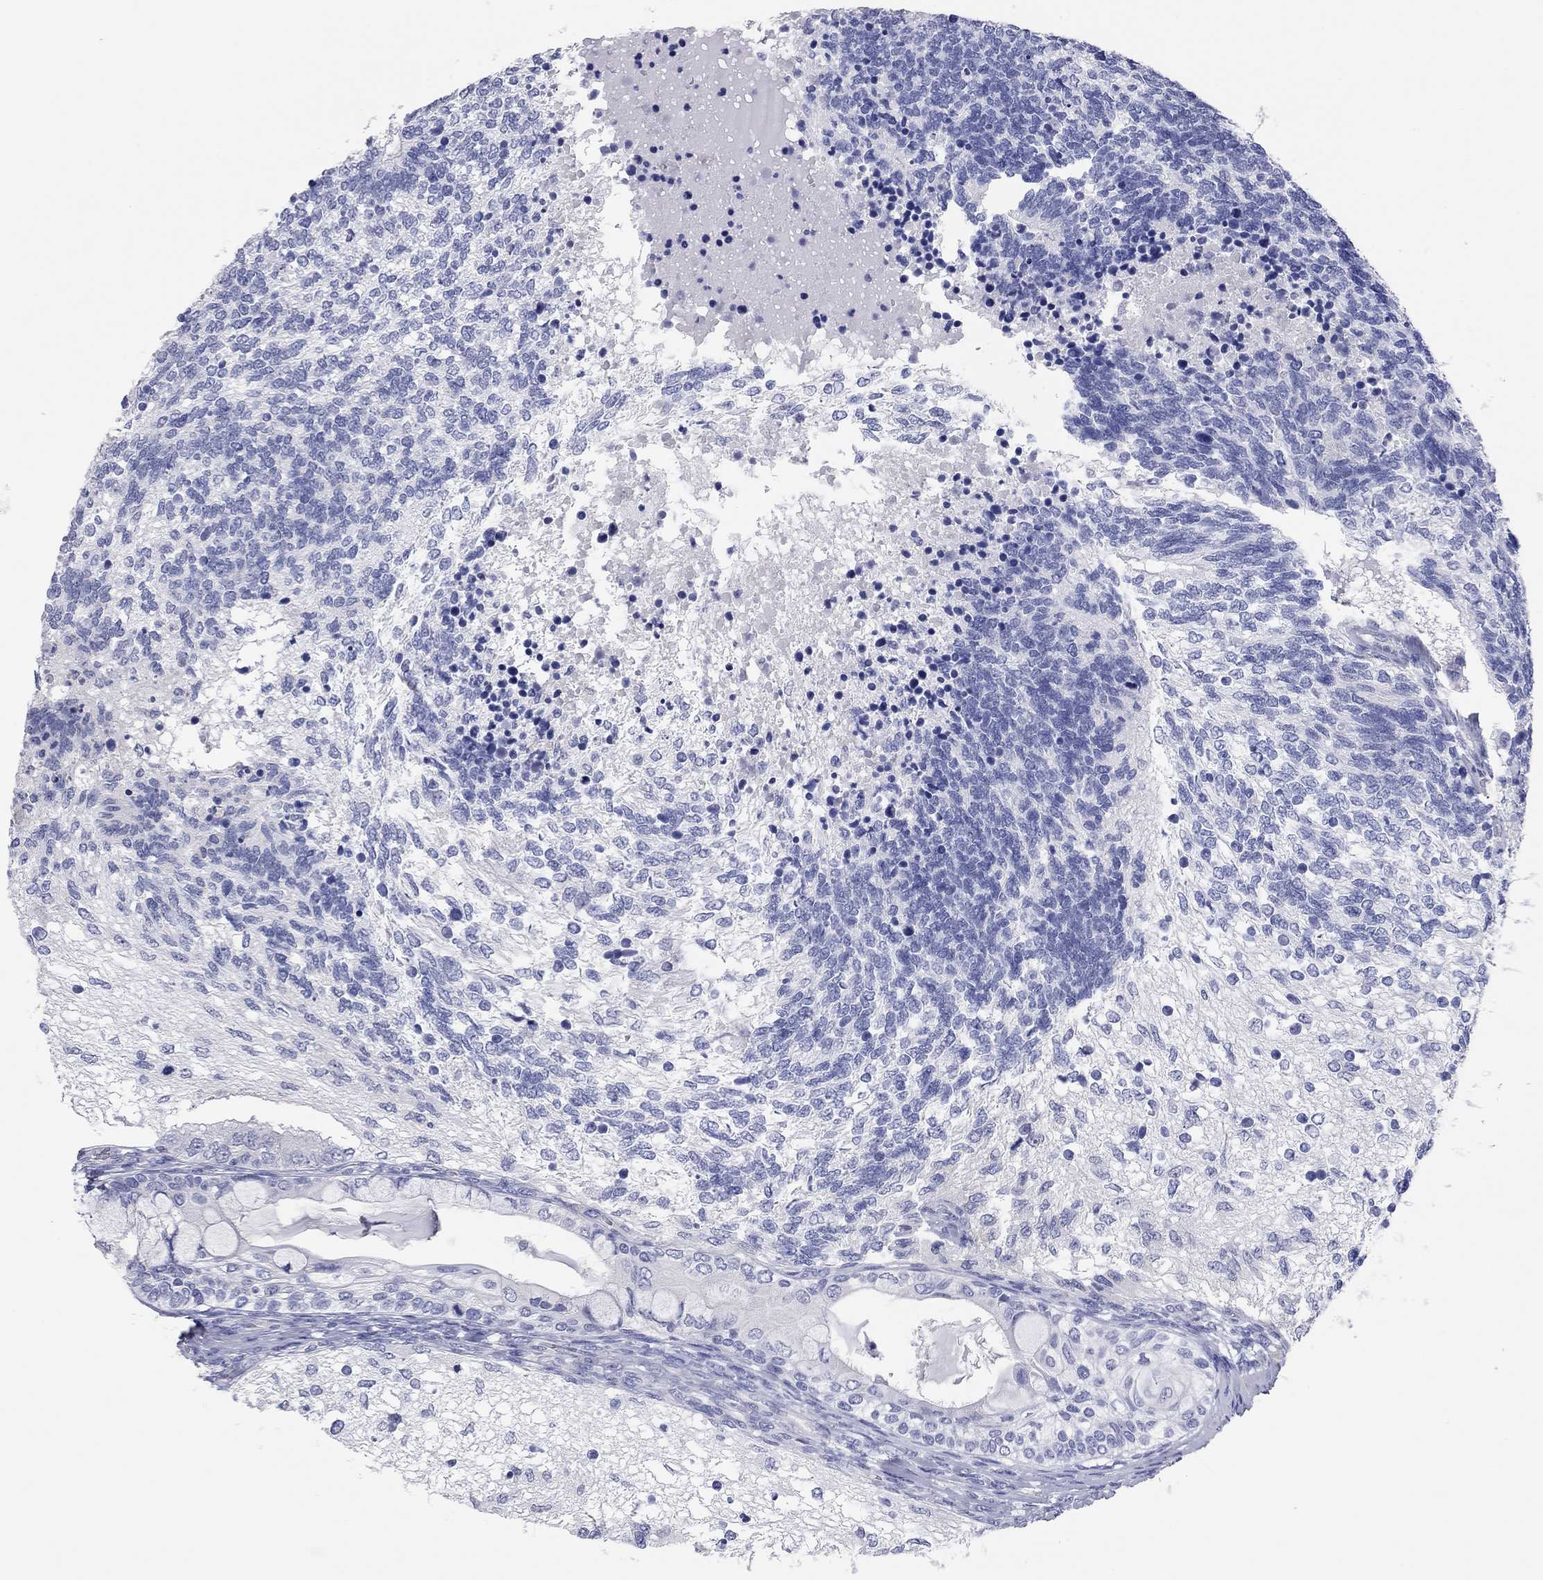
{"staining": {"intensity": "negative", "quantity": "none", "location": "none"}, "tissue": "testis cancer", "cell_type": "Tumor cells", "image_type": "cancer", "snomed": [{"axis": "morphology", "description": "Seminoma, NOS"}, {"axis": "morphology", "description": "Carcinoma, Embryonal, NOS"}, {"axis": "topography", "description": "Testis"}], "caption": "DAB immunohistochemical staining of testis seminoma demonstrates no significant expression in tumor cells.", "gene": "TMEM221", "patient": {"sex": "male", "age": 41}}